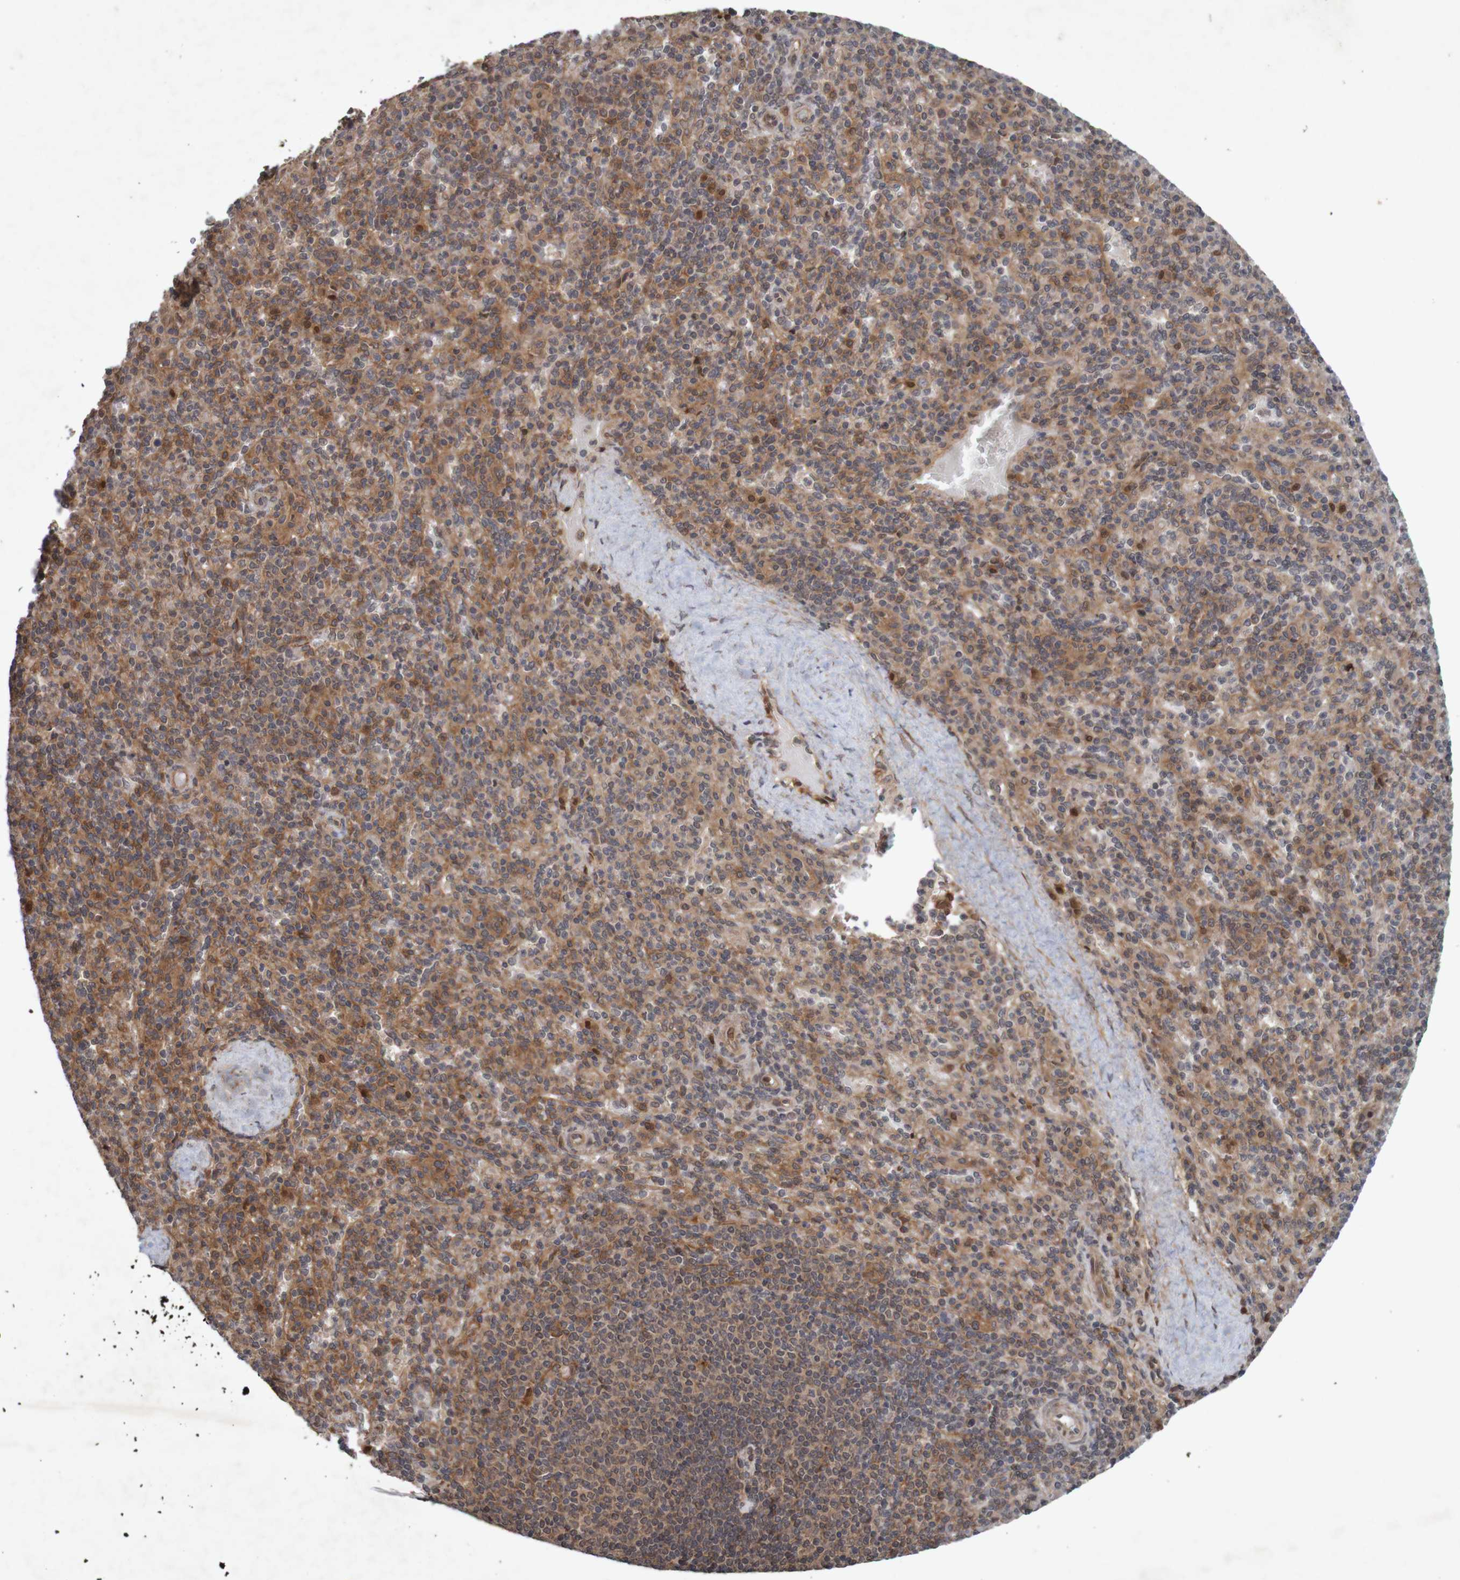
{"staining": {"intensity": "moderate", "quantity": ">75%", "location": "cytoplasmic/membranous,nuclear"}, "tissue": "spleen", "cell_type": "Cells in red pulp", "image_type": "normal", "snomed": [{"axis": "morphology", "description": "Normal tissue, NOS"}, {"axis": "topography", "description": "Spleen"}], "caption": "Cells in red pulp reveal medium levels of moderate cytoplasmic/membranous,nuclear staining in about >75% of cells in benign human spleen.", "gene": "ARHGEF11", "patient": {"sex": "male", "age": 36}}